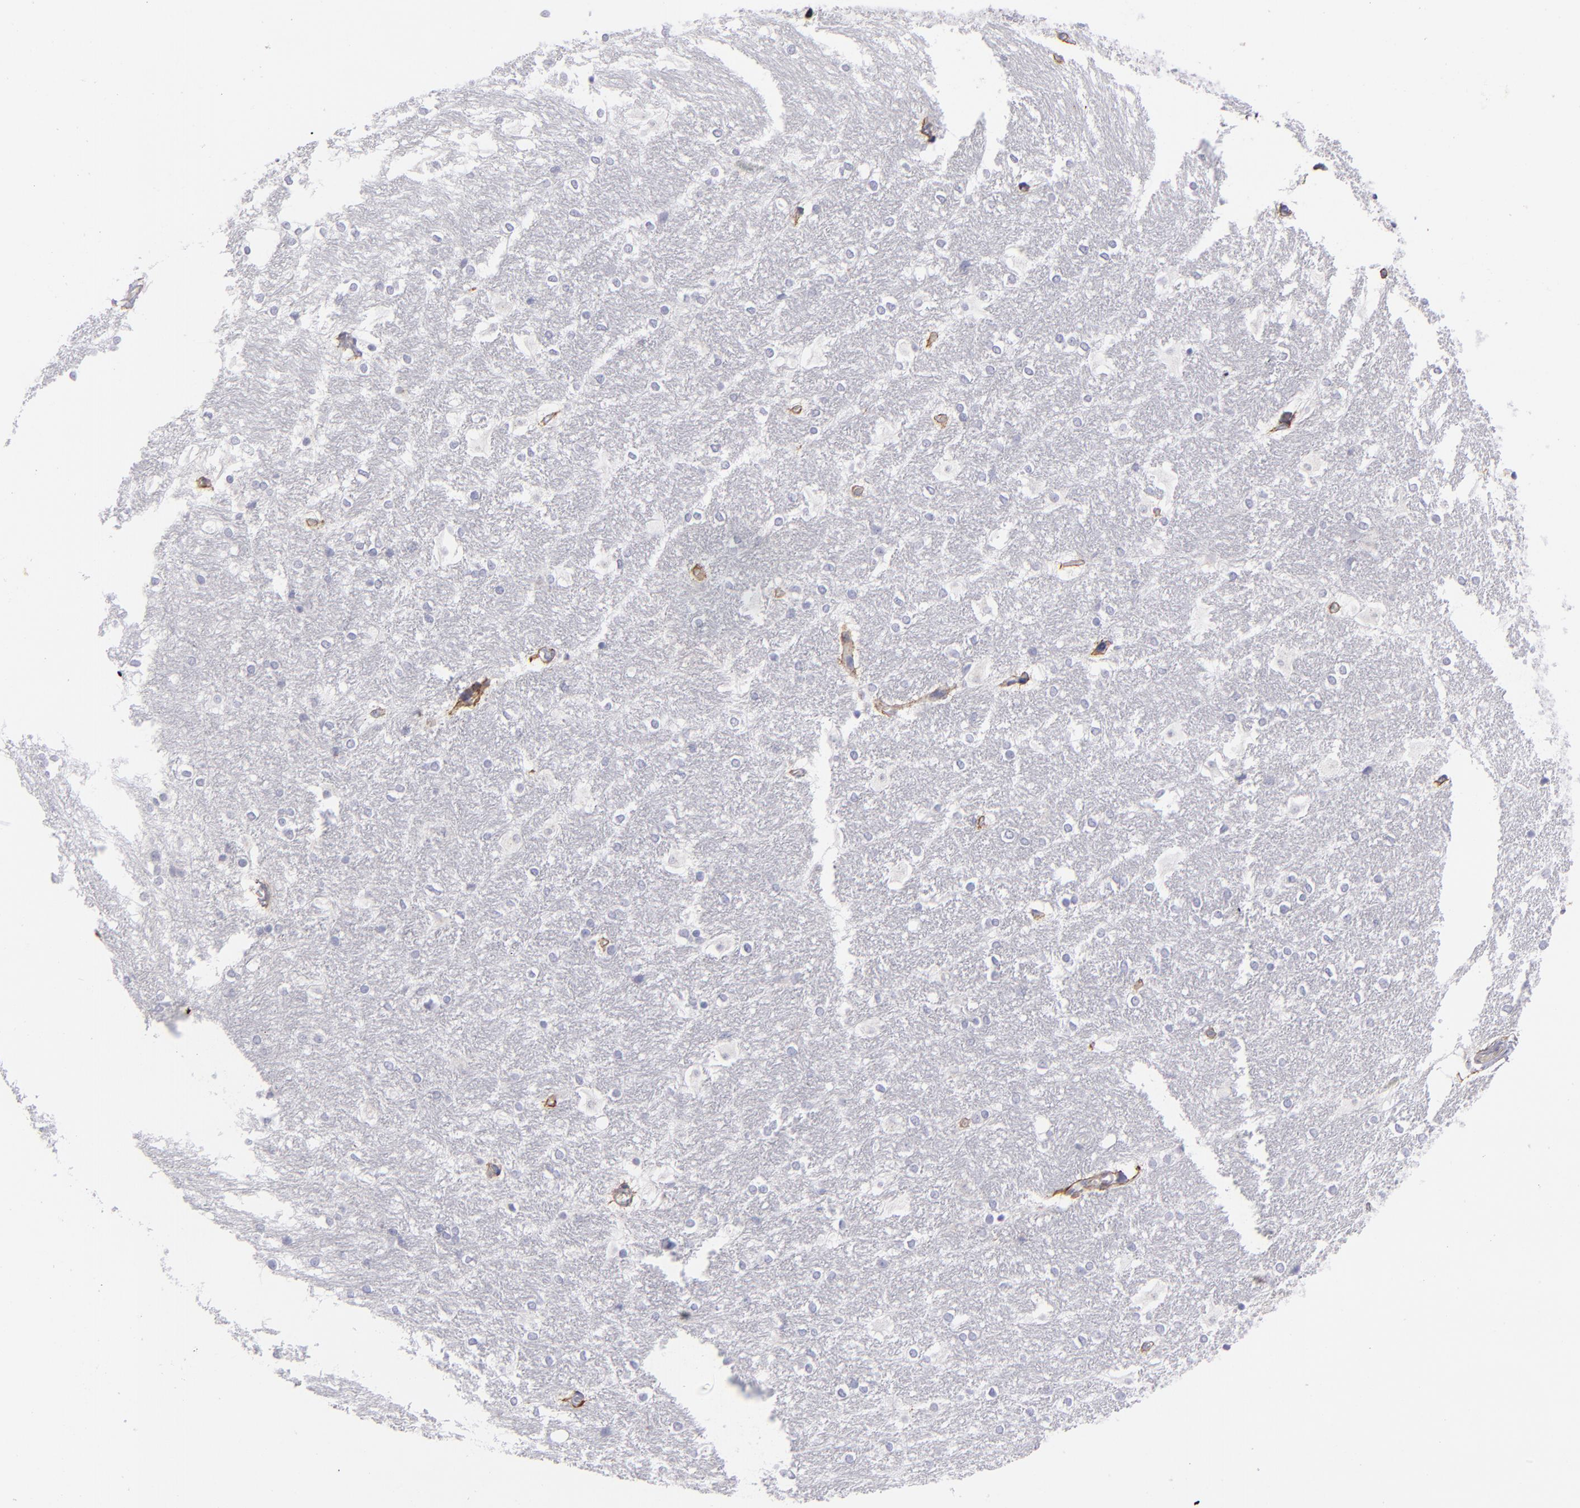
{"staining": {"intensity": "negative", "quantity": "none", "location": "none"}, "tissue": "hippocampus", "cell_type": "Glial cells", "image_type": "normal", "snomed": [{"axis": "morphology", "description": "Normal tissue, NOS"}, {"axis": "topography", "description": "Hippocampus"}], "caption": "Immunohistochemistry (IHC) photomicrograph of benign hippocampus: human hippocampus stained with DAB reveals no significant protein positivity in glial cells.", "gene": "ITGB4", "patient": {"sex": "female", "age": 19}}